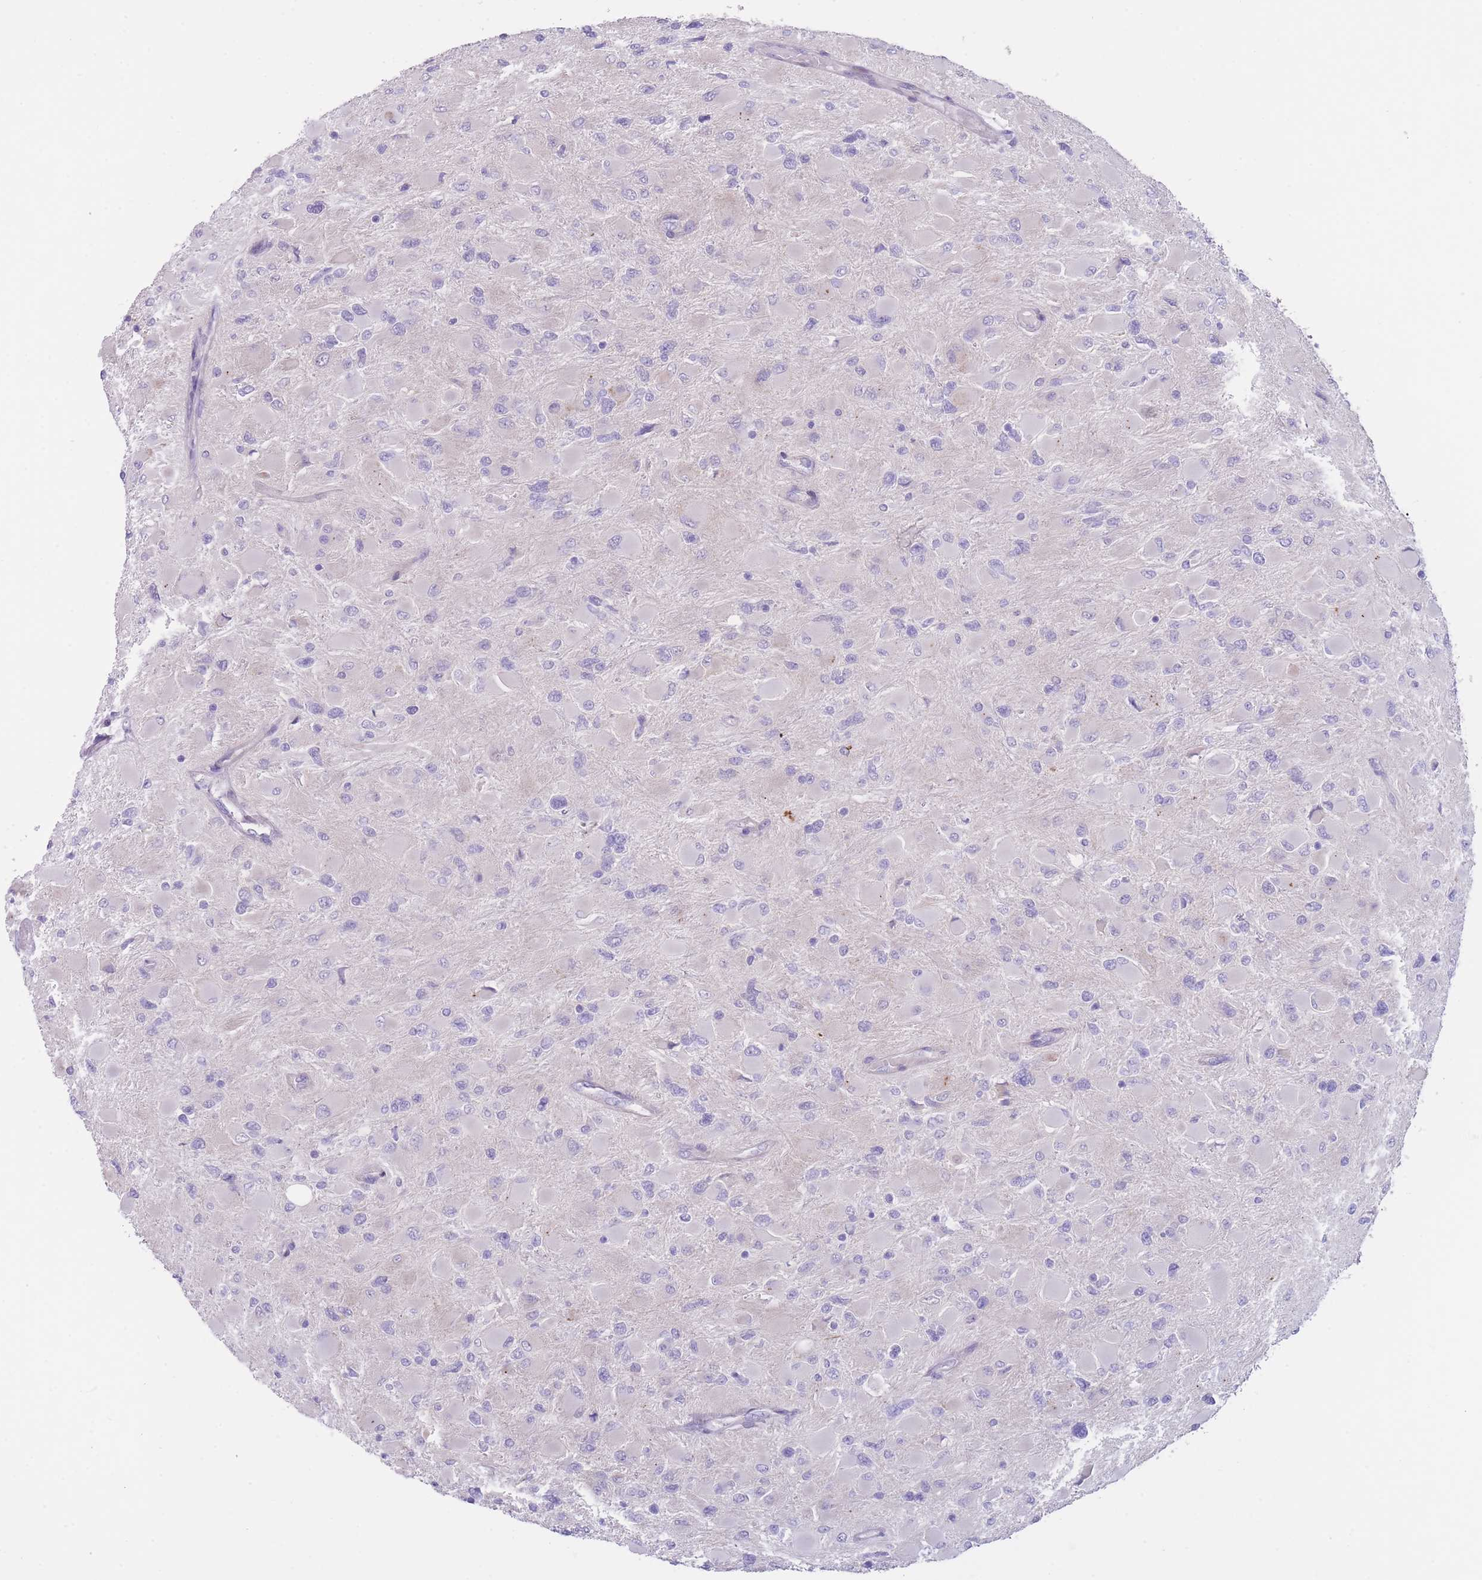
{"staining": {"intensity": "negative", "quantity": "none", "location": "none"}, "tissue": "glioma", "cell_type": "Tumor cells", "image_type": "cancer", "snomed": [{"axis": "morphology", "description": "Glioma, malignant, High grade"}, {"axis": "topography", "description": "Cerebral cortex"}], "caption": "Human high-grade glioma (malignant) stained for a protein using IHC exhibits no staining in tumor cells.", "gene": "QTRT1", "patient": {"sex": "female", "age": 36}}